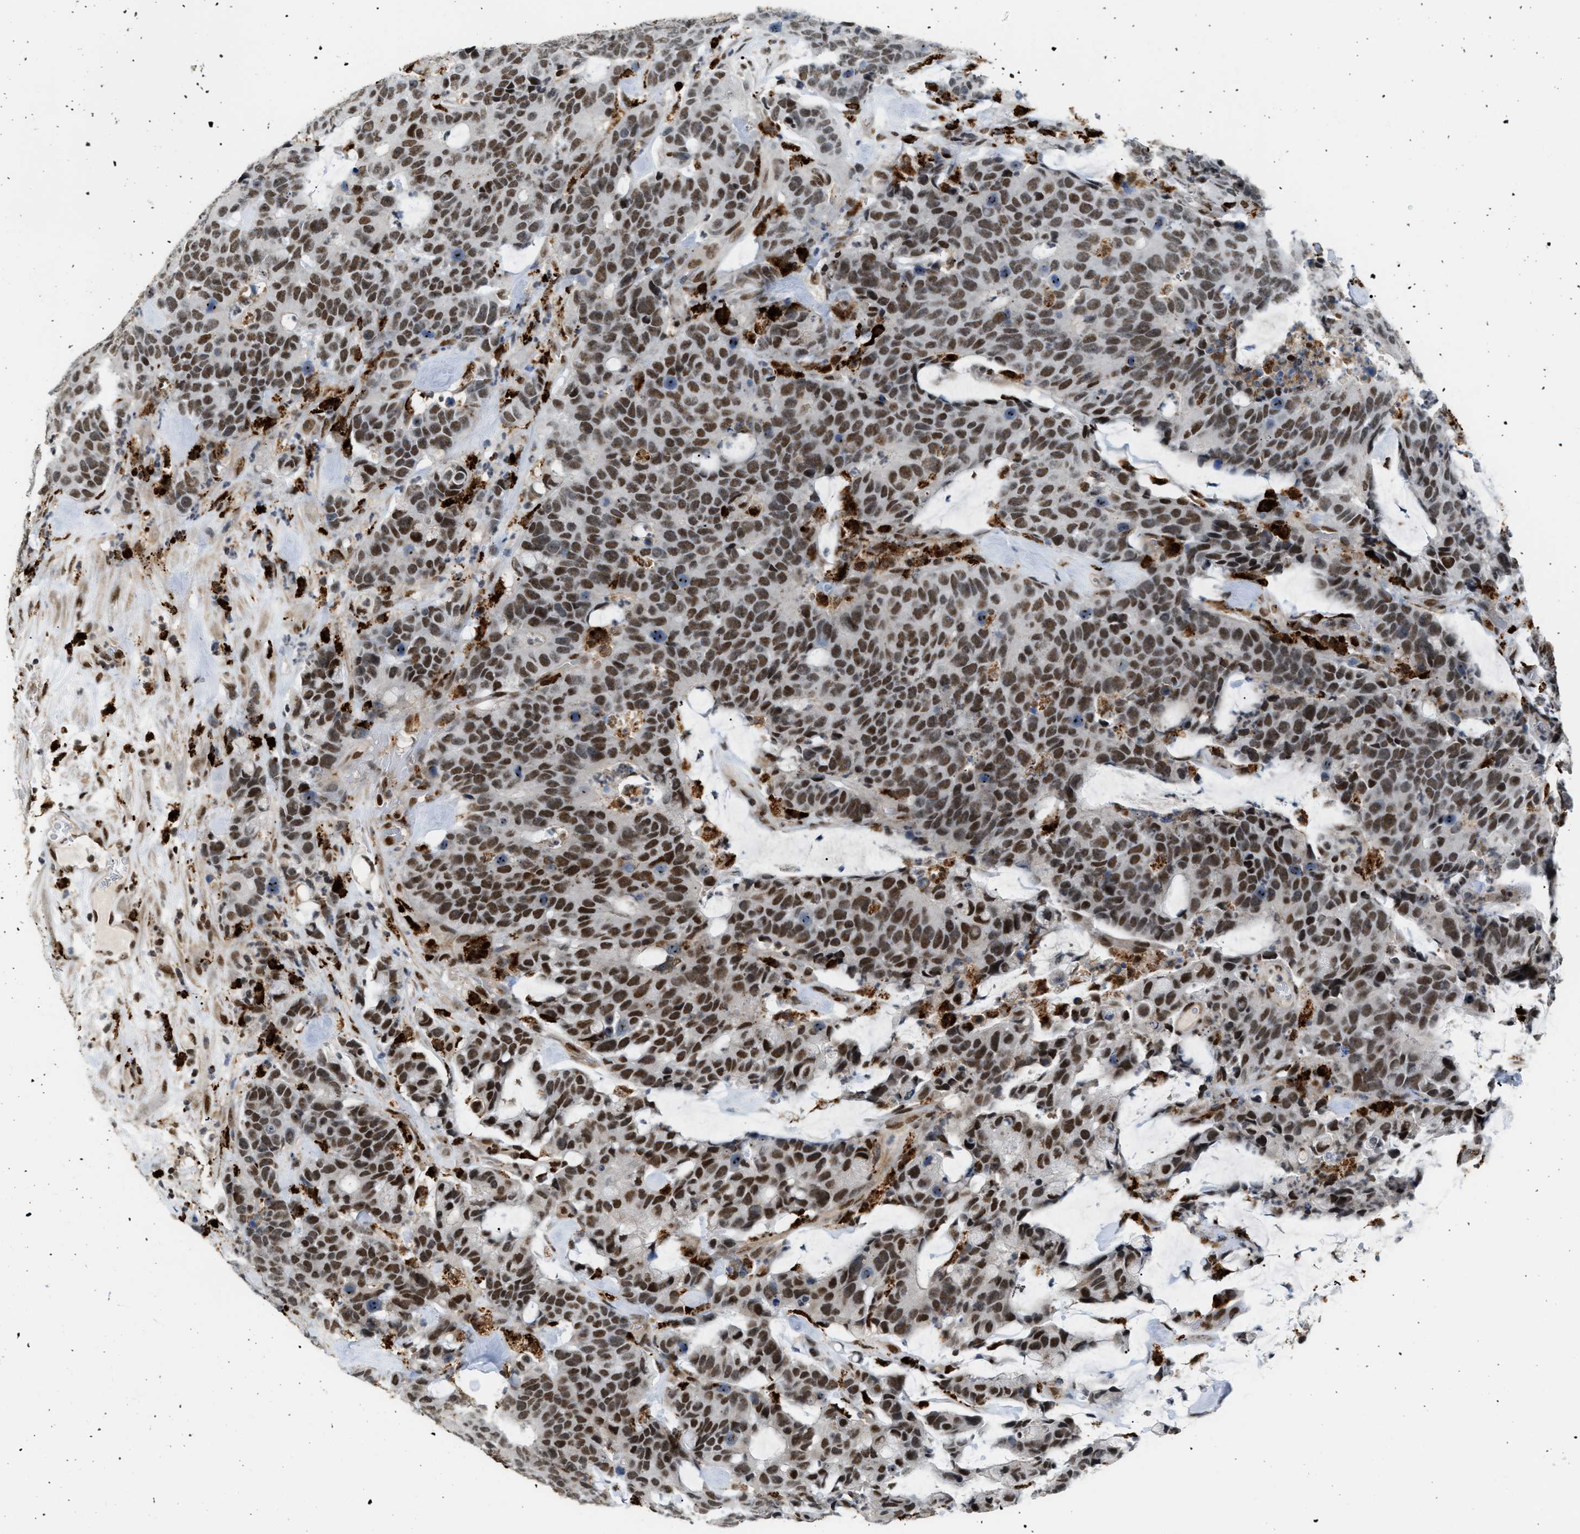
{"staining": {"intensity": "moderate", "quantity": ">75%", "location": "nuclear"}, "tissue": "colorectal cancer", "cell_type": "Tumor cells", "image_type": "cancer", "snomed": [{"axis": "morphology", "description": "Adenocarcinoma, NOS"}, {"axis": "topography", "description": "Colon"}], "caption": "The image displays staining of colorectal cancer, revealing moderate nuclear protein staining (brown color) within tumor cells.", "gene": "NUMA1", "patient": {"sex": "female", "age": 86}}